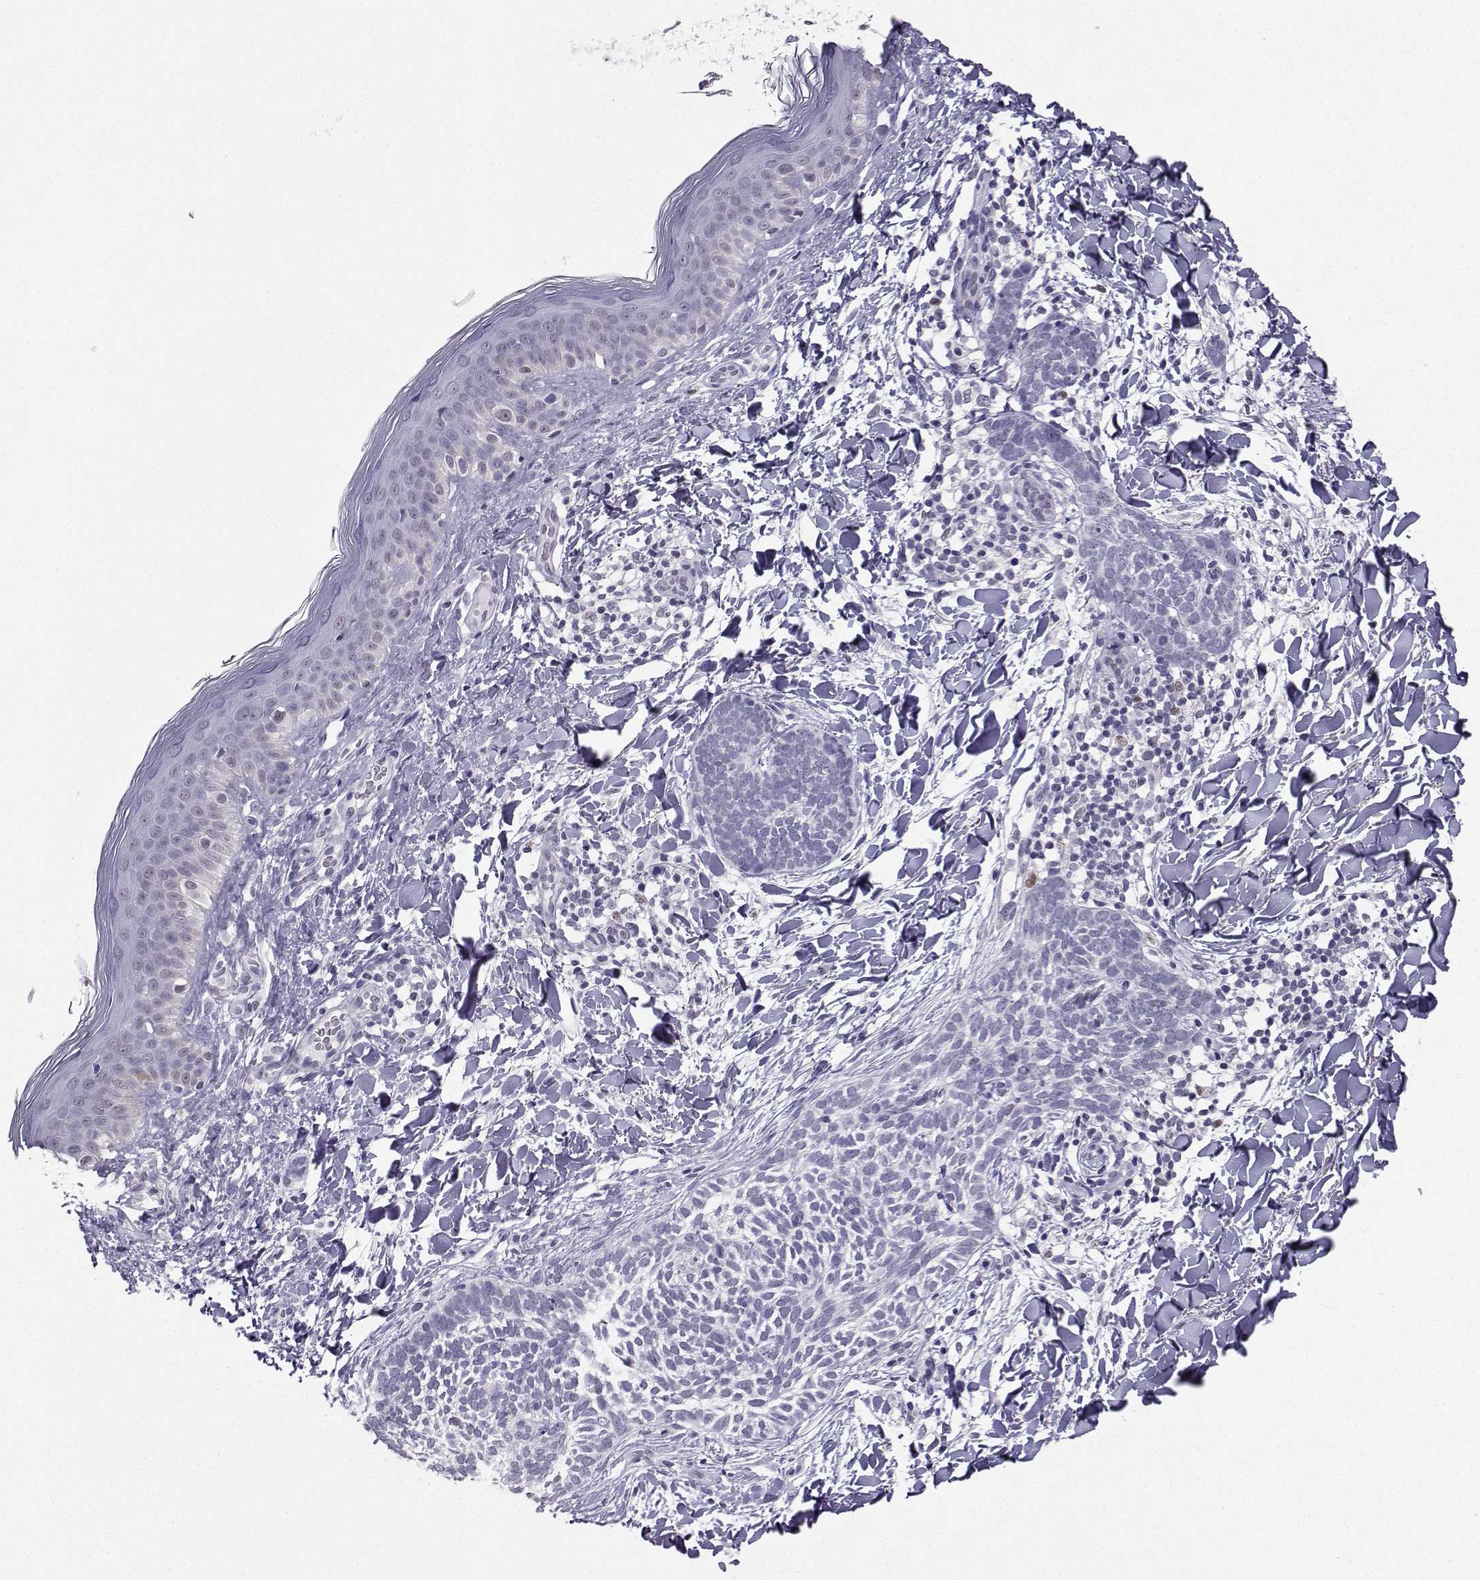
{"staining": {"intensity": "negative", "quantity": "none", "location": "none"}, "tissue": "skin cancer", "cell_type": "Tumor cells", "image_type": "cancer", "snomed": [{"axis": "morphology", "description": "Normal tissue, NOS"}, {"axis": "morphology", "description": "Basal cell carcinoma"}, {"axis": "topography", "description": "Skin"}], "caption": "High power microscopy micrograph of an IHC image of skin cancer, revealing no significant expression in tumor cells.", "gene": "TEDC2", "patient": {"sex": "male", "age": 46}}